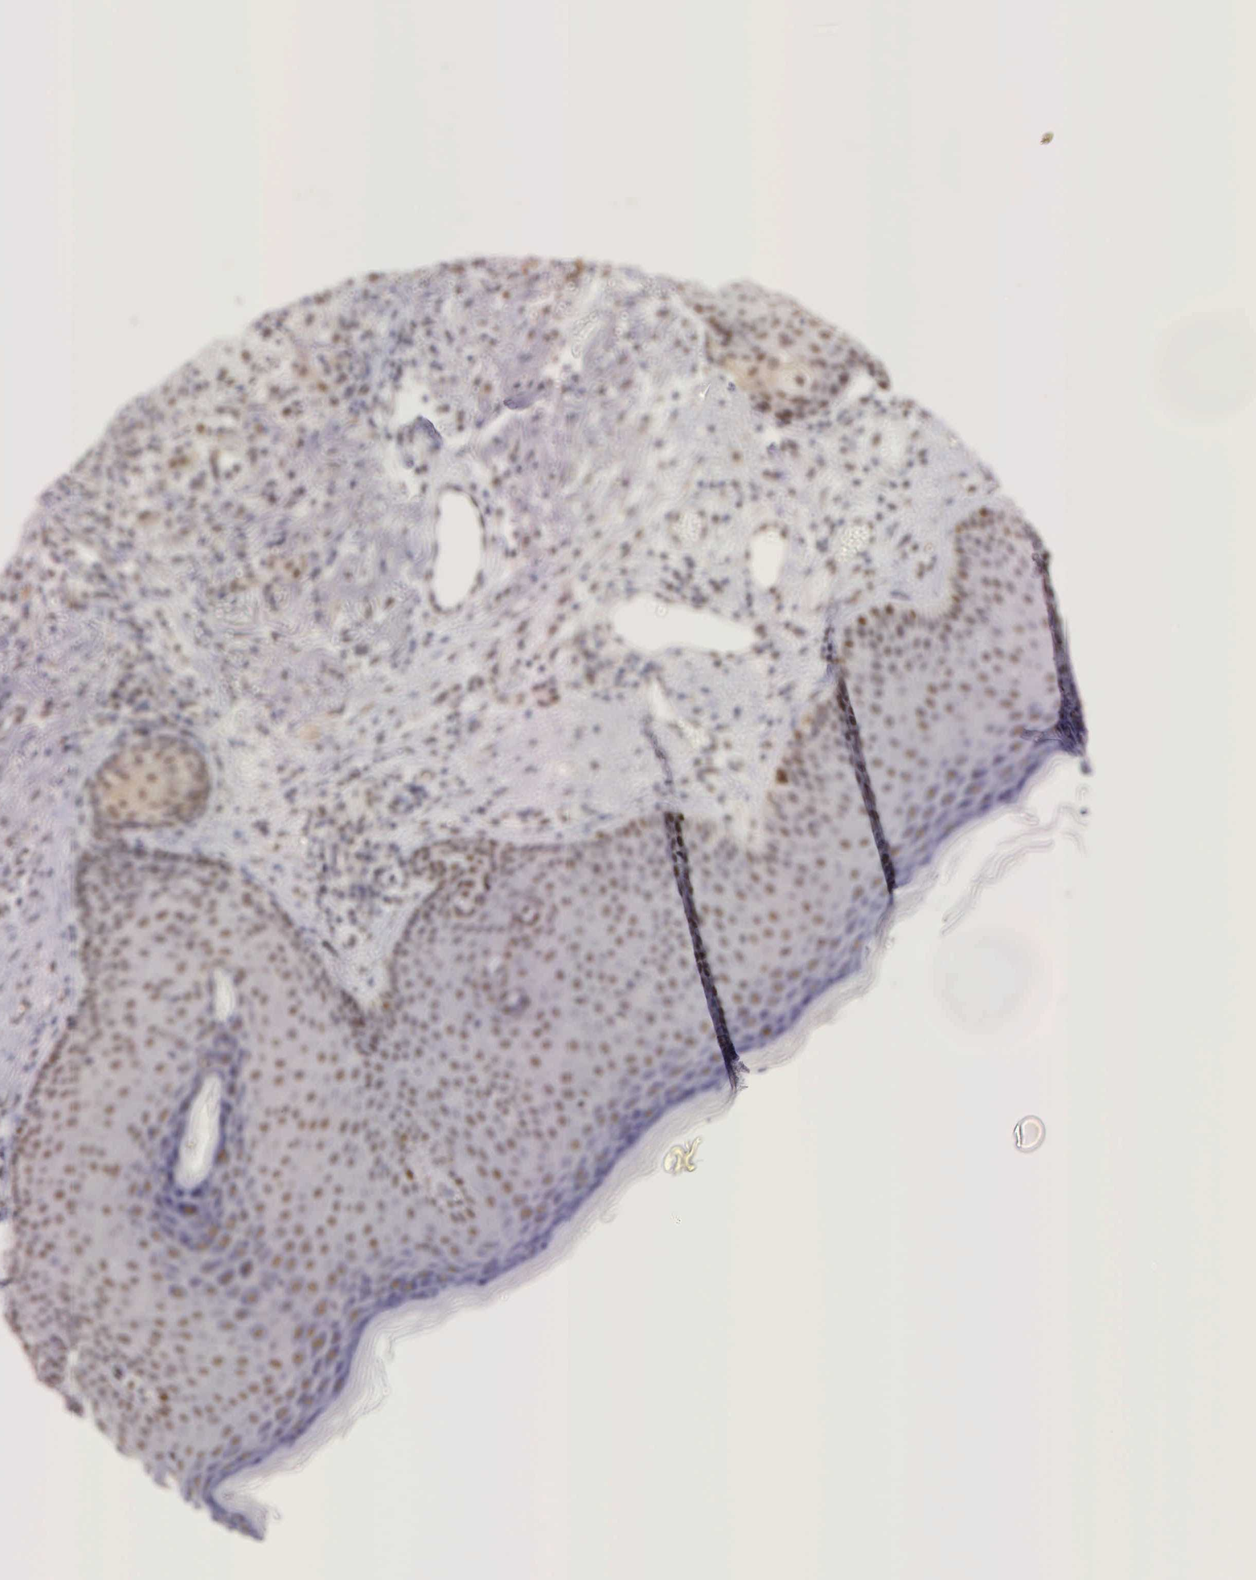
{"staining": {"intensity": "weak", "quantity": "25%-75%", "location": "cytoplasmic/membranous,nuclear"}, "tissue": "skin cancer", "cell_type": "Tumor cells", "image_type": "cancer", "snomed": [{"axis": "morphology", "description": "Normal tissue, NOS"}, {"axis": "morphology", "description": "Basal cell carcinoma"}, {"axis": "topography", "description": "Skin"}], "caption": "Weak cytoplasmic/membranous and nuclear expression is present in approximately 25%-75% of tumor cells in basal cell carcinoma (skin). (DAB (3,3'-diaminobenzidine) = brown stain, brightfield microscopy at high magnification).", "gene": "PABIR2", "patient": {"sex": "male", "age": 74}}